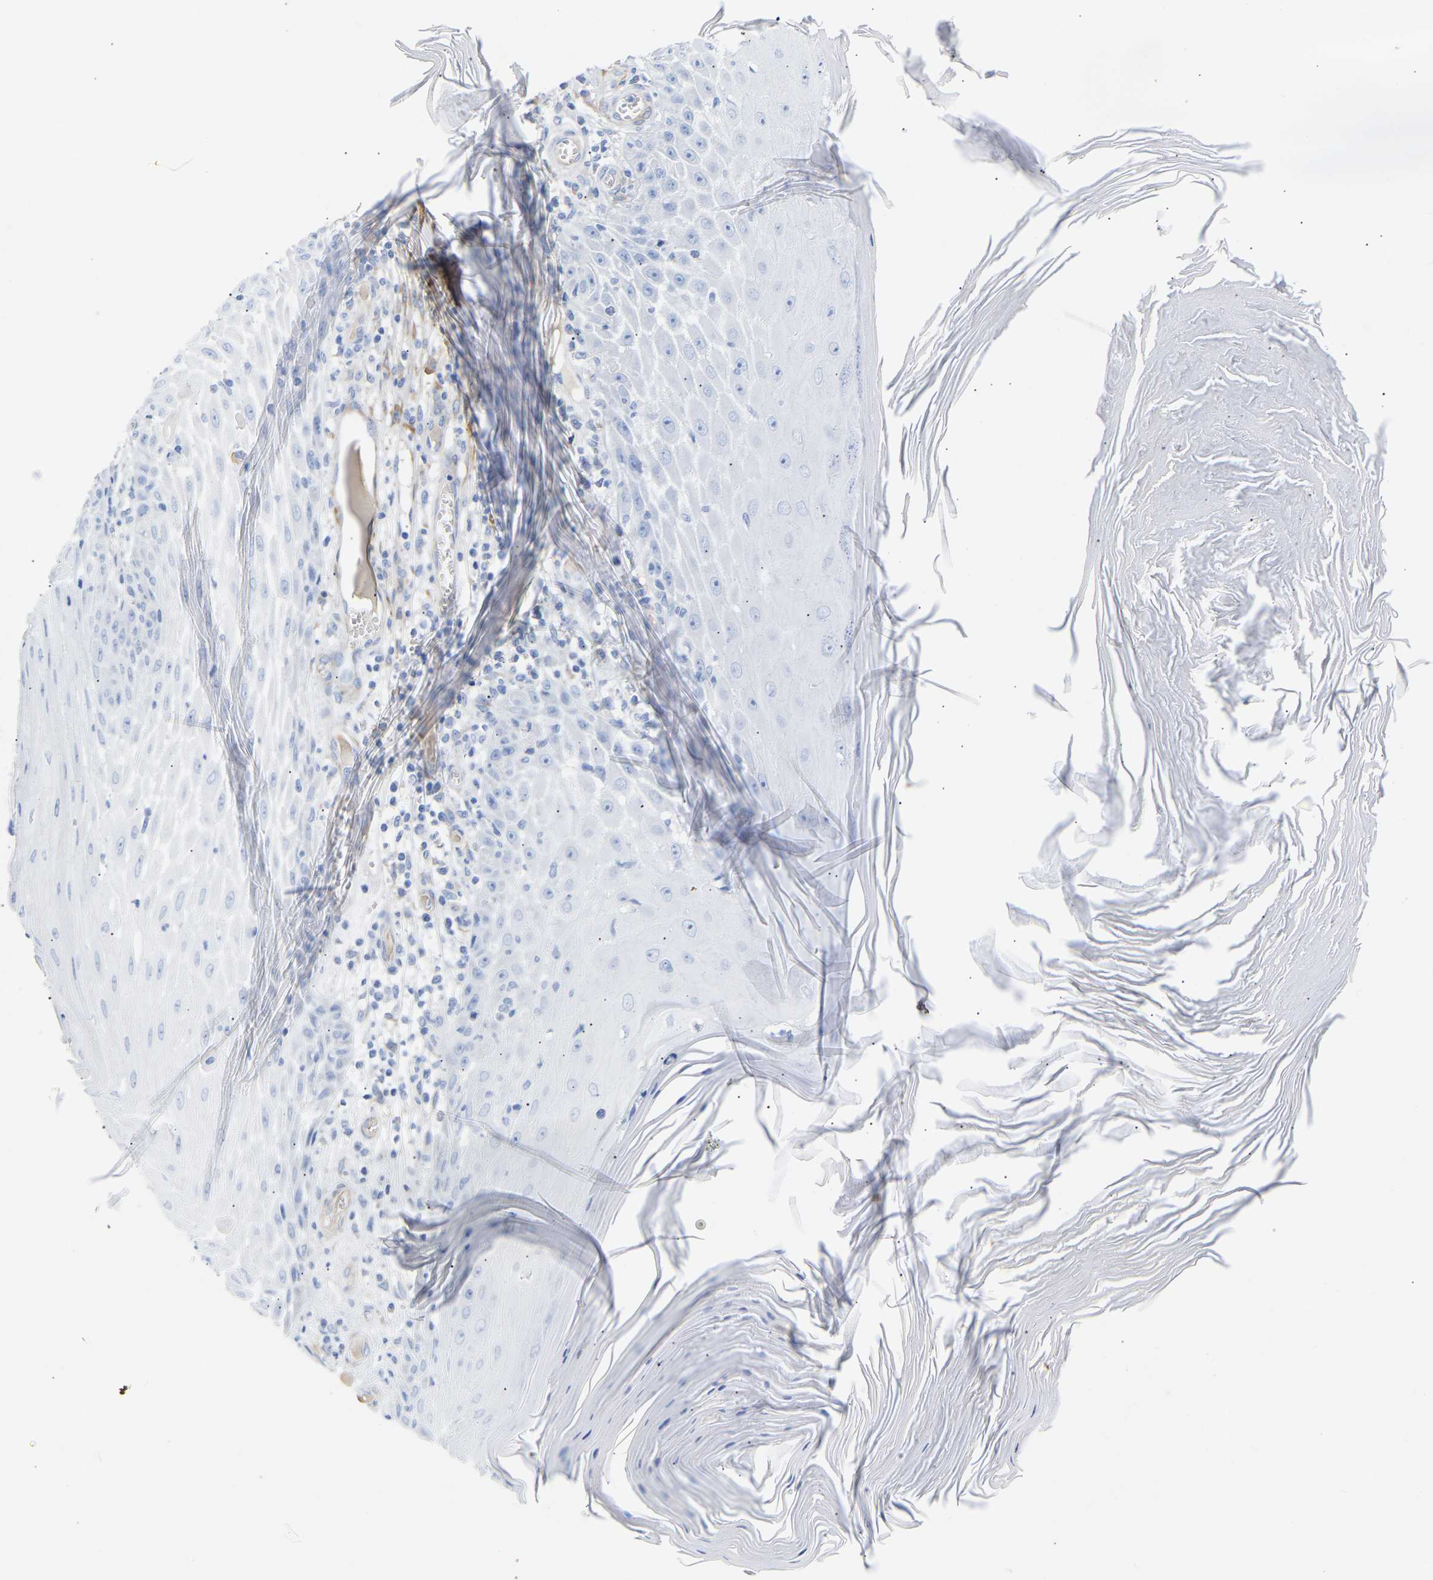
{"staining": {"intensity": "negative", "quantity": "none", "location": "none"}, "tissue": "skin cancer", "cell_type": "Tumor cells", "image_type": "cancer", "snomed": [{"axis": "morphology", "description": "Squamous cell carcinoma, NOS"}, {"axis": "topography", "description": "Skin"}], "caption": "High magnification brightfield microscopy of skin cancer stained with DAB (brown) and counterstained with hematoxylin (blue): tumor cells show no significant expression.", "gene": "AMPH", "patient": {"sex": "female", "age": 73}}